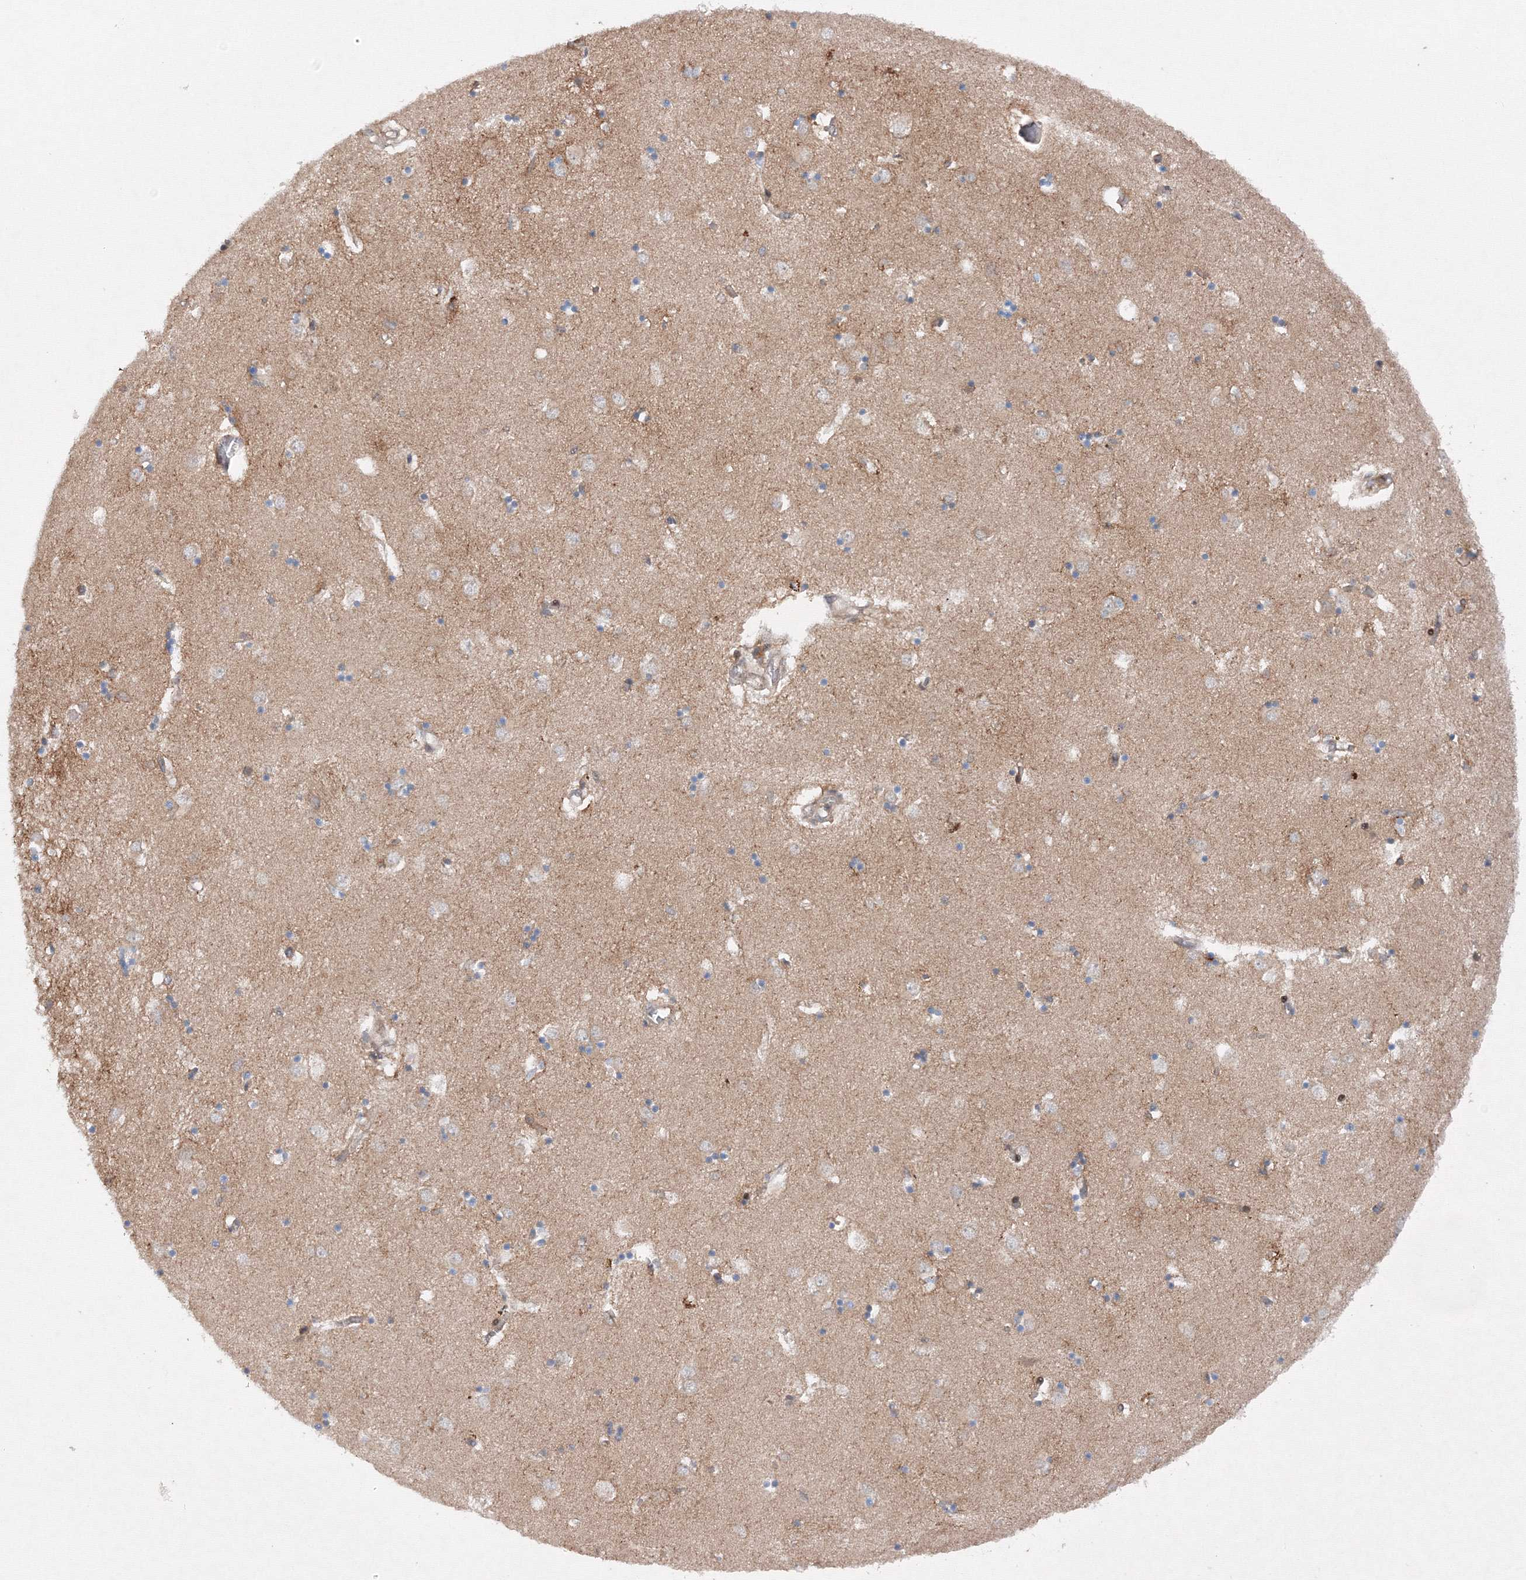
{"staining": {"intensity": "weak", "quantity": "<25%", "location": "cytoplasmic/membranous"}, "tissue": "caudate", "cell_type": "Glial cells", "image_type": "normal", "snomed": [{"axis": "morphology", "description": "Normal tissue, NOS"}, {"axis": "topography", "description": "Lateral ventricle wall"}], "caption": "Caudate stained for a protein using immunohistochemistry displays no positivity glial cells.", "gene": "DCTD", "patient": {"sex": "male", "age": 70}}